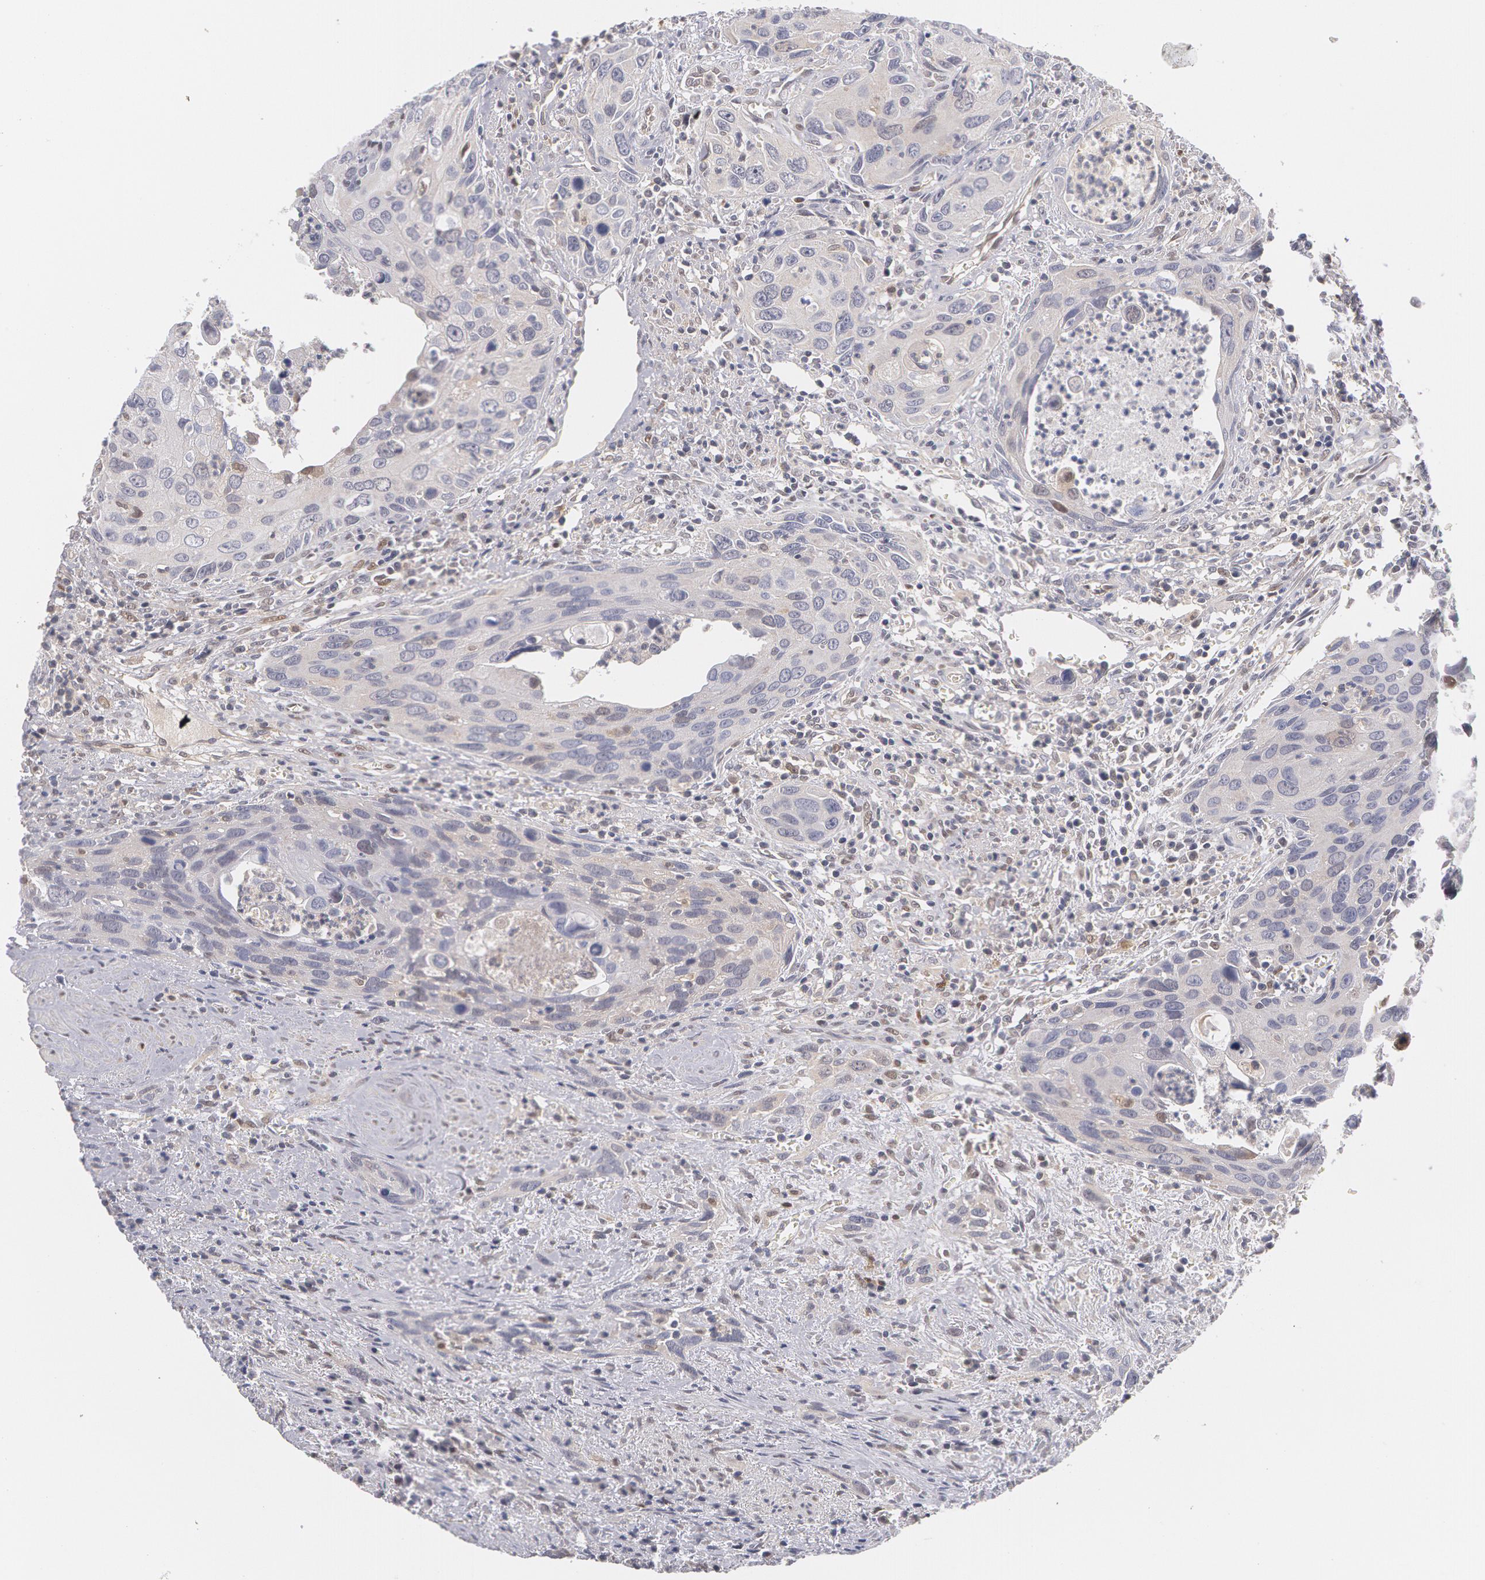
{"staining": {"intensity": "negative", "quantity": "none", "location": "none"}, "tissue": "urothelial cancer", "cell_type": "Tumor cells", "image_type": "cancer", "snomed": [{"axis": "morphology", "description": "Urothelial carcinoma, High grade"}, {"axis": "topography", "description": "Urinary bladder"}], "caption": "The photomicrograph demonstrates no staining of tumor cells in urothelial carcinoma (high-grade). (DAB (3,3'-diaminobenzidine) IHC, high magnification).", "gene": "TXNRD1", "patient": {"sex": "male", "age": 71}}